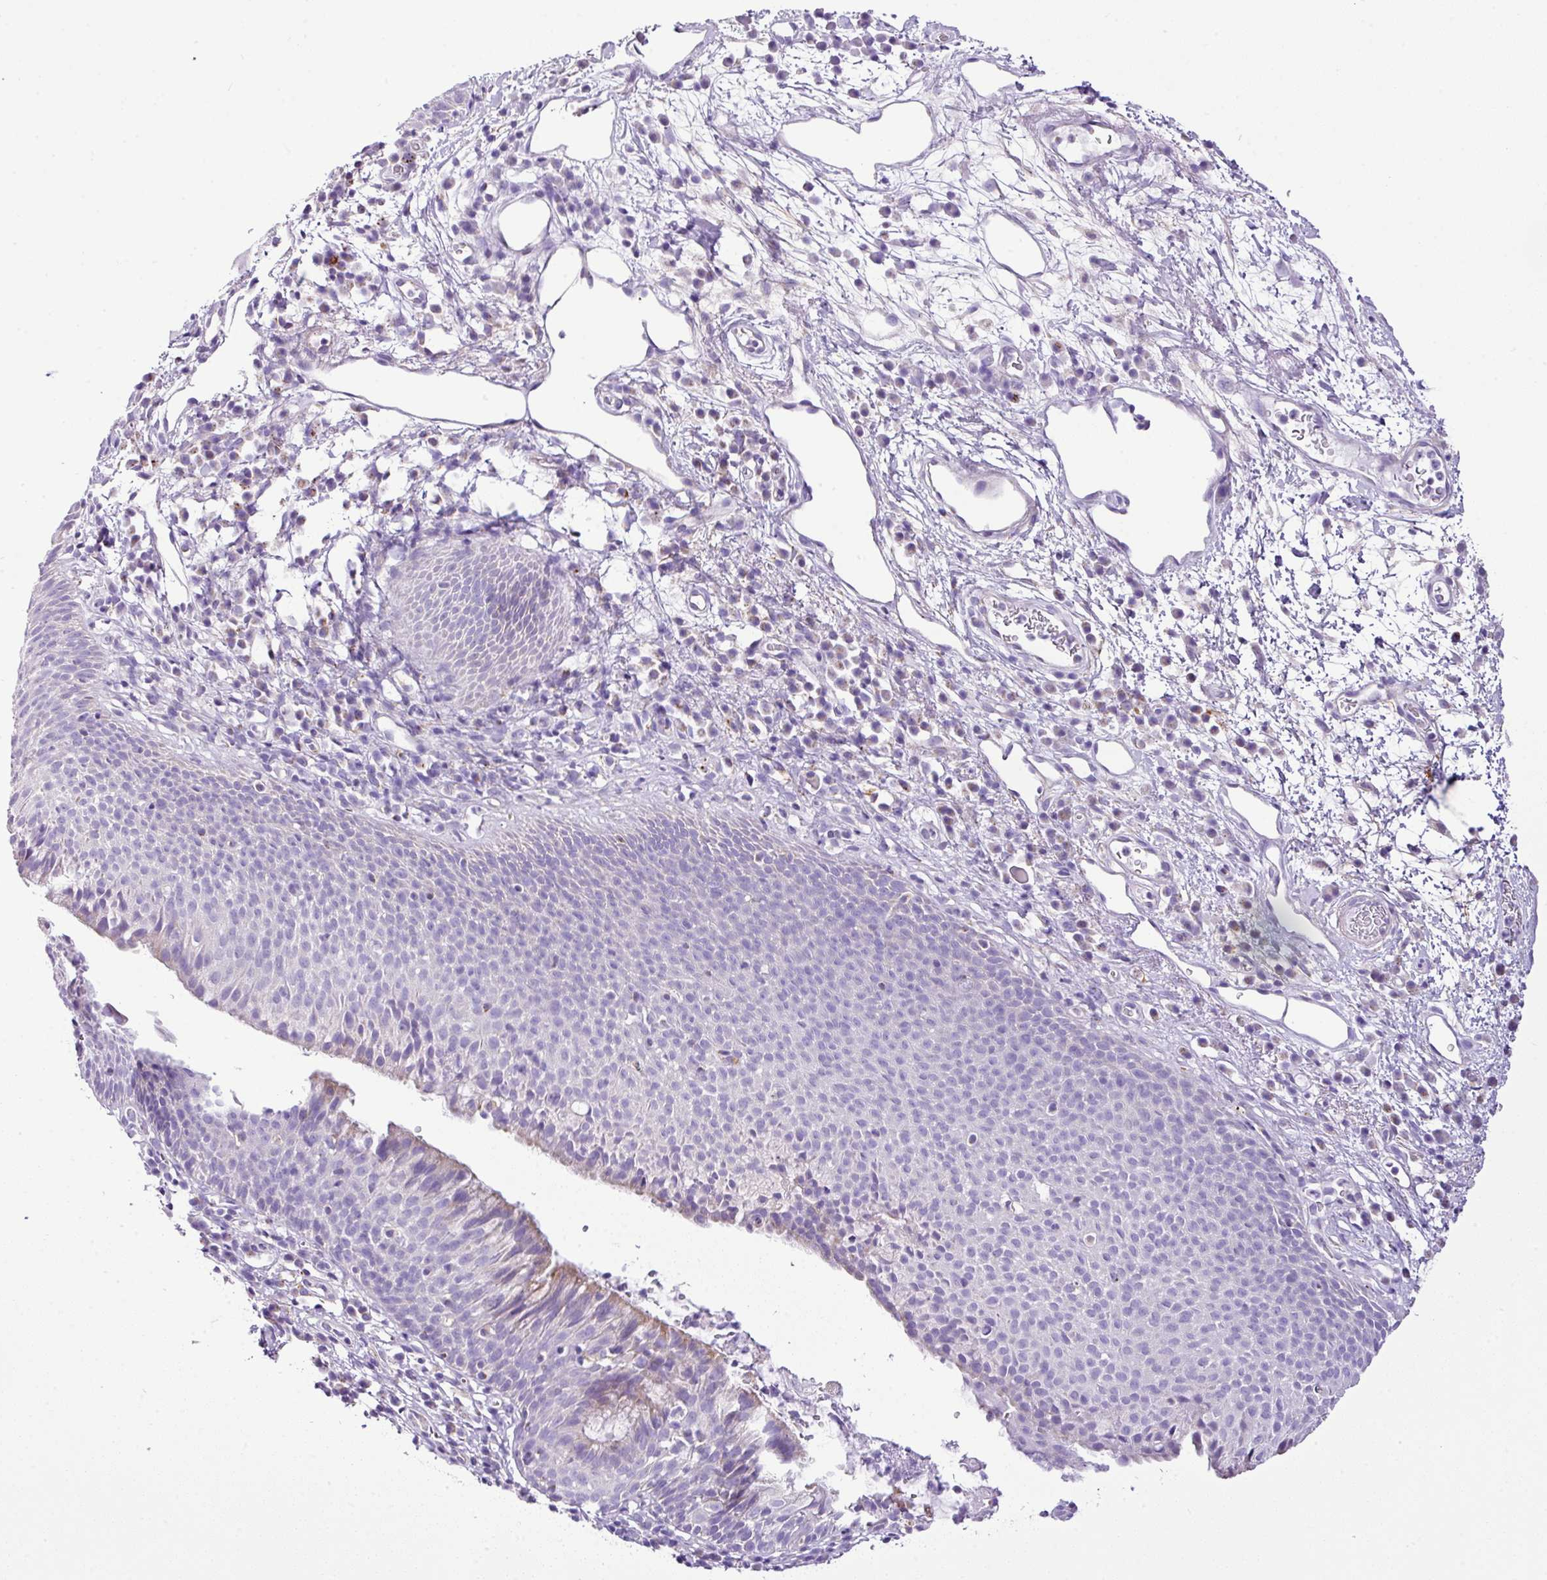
{"staining": {"intensity": "weak", "quantity": "<25%", "location": "cytoplasmic/membranous"}, "tissue": "nasopharynx", "cell_type": "Respiratory epithelial cells", "image_type": "normal", "snomed": [{"axis": "morphology", "description": "Normal tissue, NOS"}, {"axis": "topography", "description": "Lymph node"}, {"axis": "topography", "description": "Cartilage tissue"}, {"axis": "topography", "description": "Nasopharynx"}], "caption": "This is an immunohistochemistry (IHC) micrograph of unremarkable nasopharynx. There is no positivity in respiratory epithelial cells.", "gene": "PGAP4", "patient": {"sex": "male", "age": 63}}